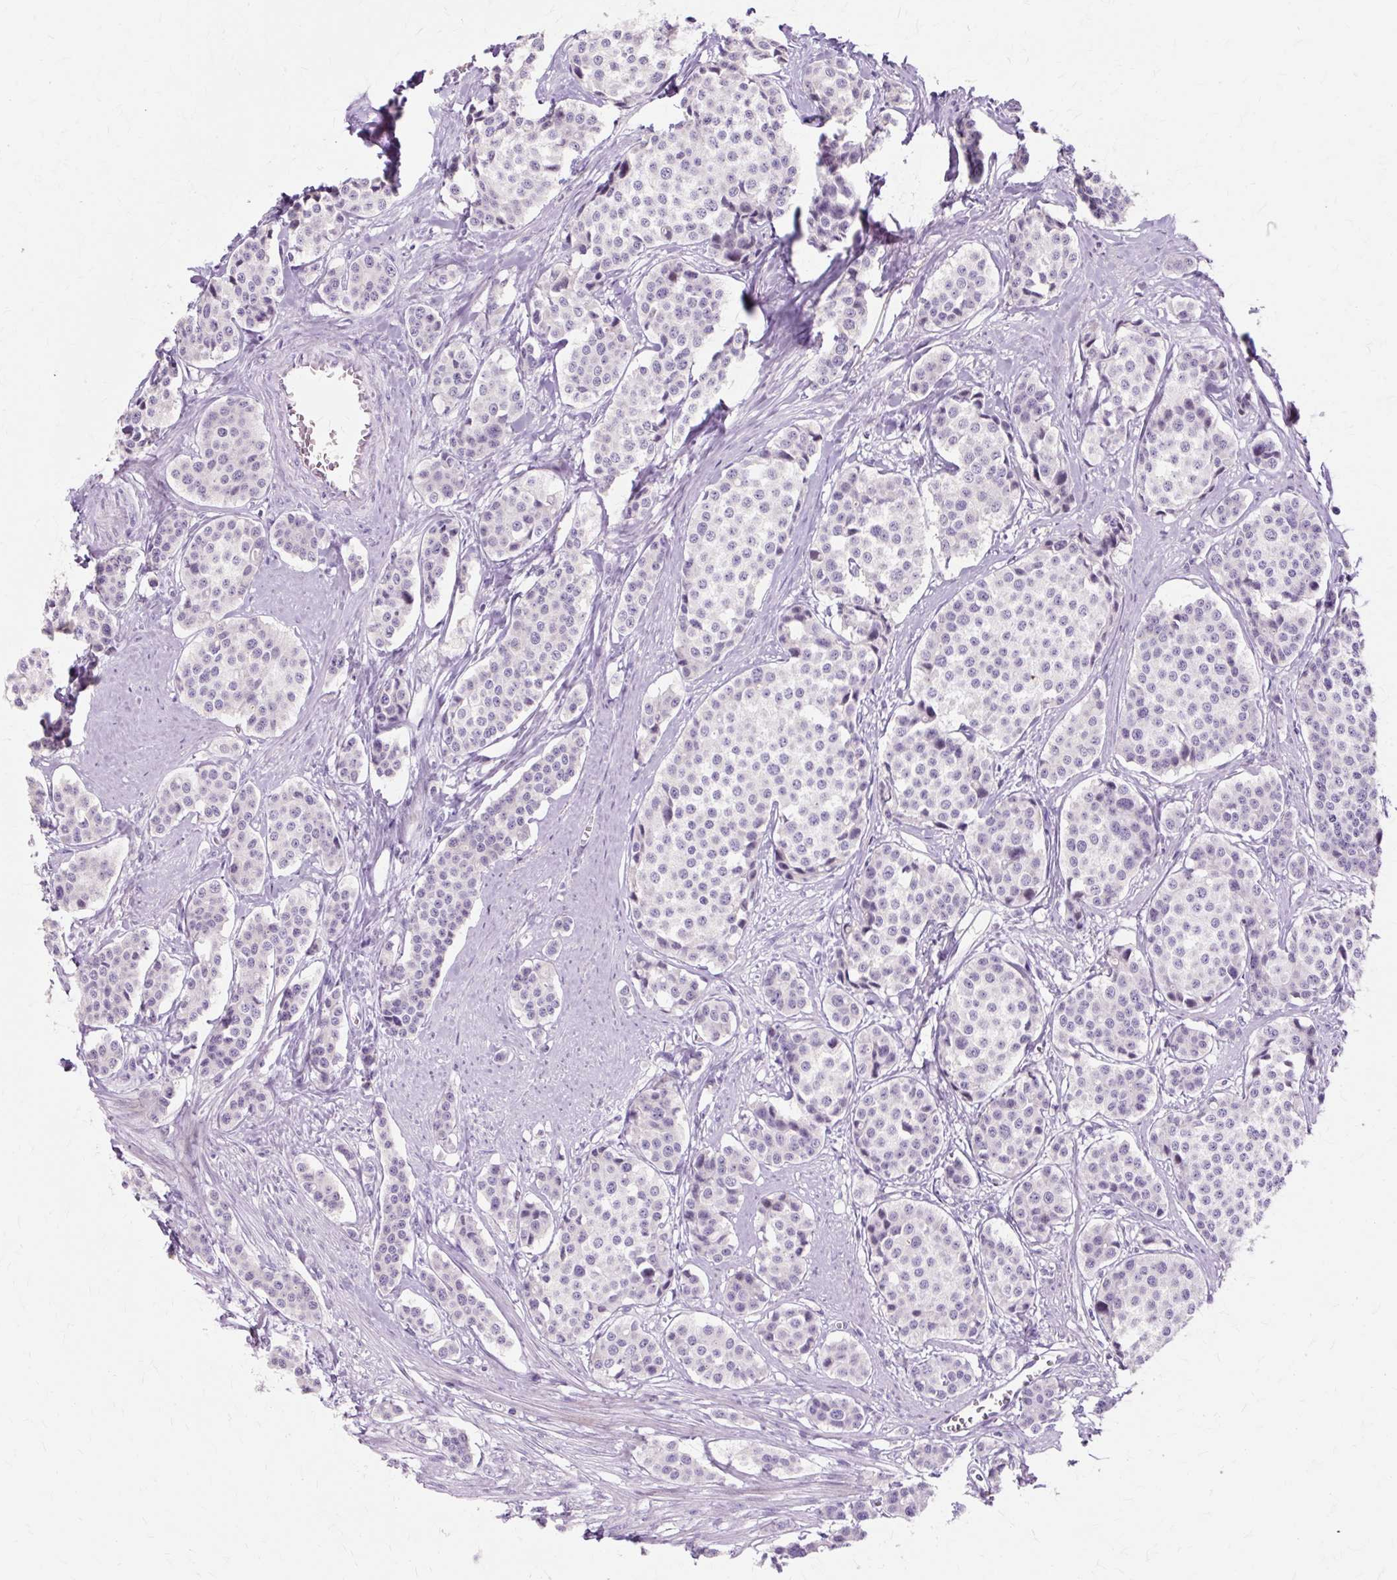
{"staining": {"intensity": "negative", "quantity": "none", "location": "none"}, "tissue": "carcinoid", "cell_type": "Tumor cells", "image_type": "cancer", "snomed": [{"axis": "morphology", "description": "Carcinoid, malignant, NOS"}, {"axis": "topography", "description": "Small intestine"}], "caption": "A histopathology image of carcinoid (malignant) stained for a protein exhibits no brown staining in tumor cells. (Brightfield microscopy of DAB immunohistochemistry (IHC) at high magnification).", "gene": "IRX2", "patient": {"sex": "male", "age": 60}}